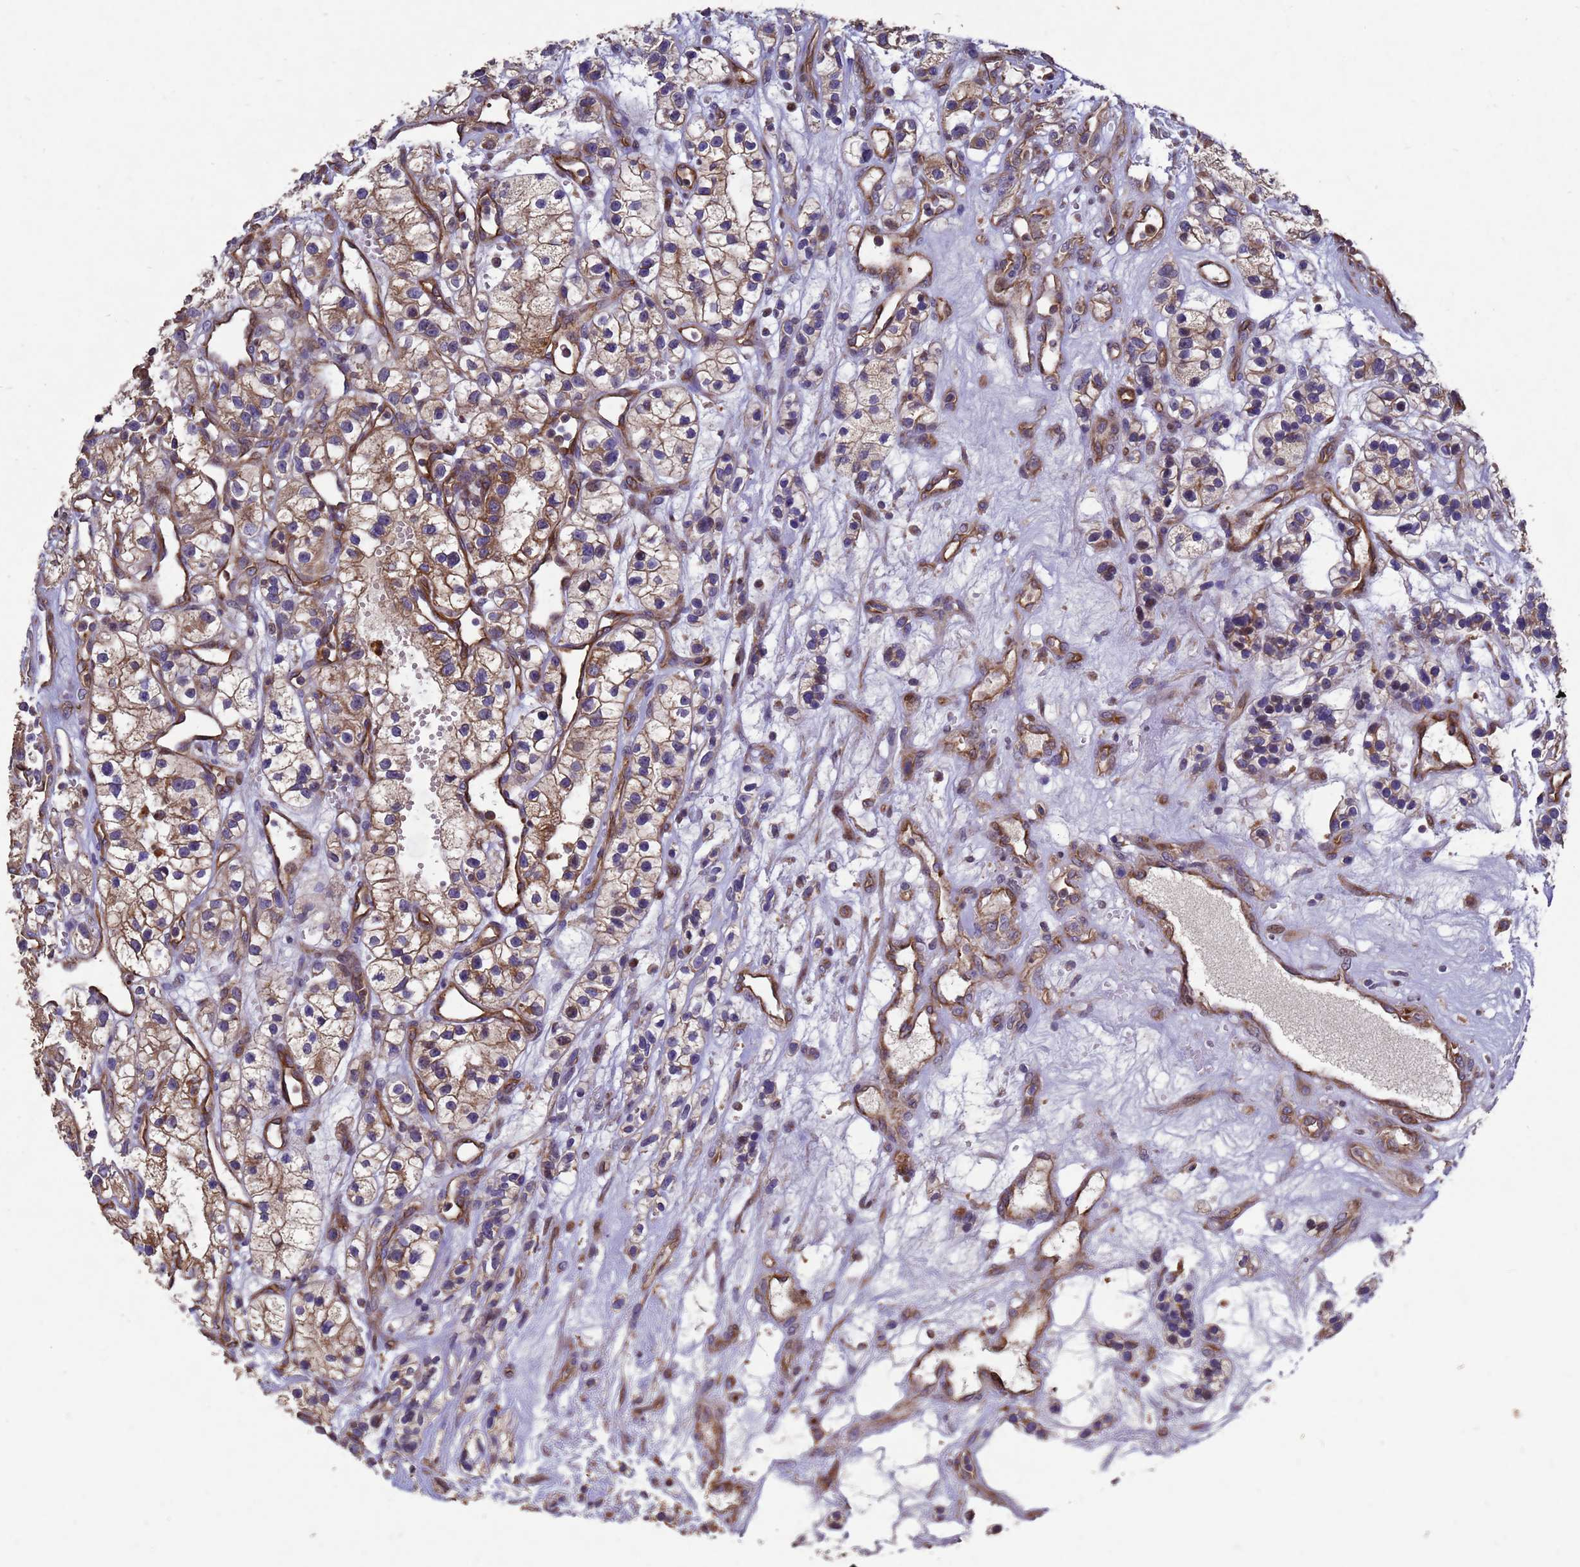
{"staining": {"intensity": "moderate", "quantity": ">75%", "location": "cytoplasmic/membranous"}, "tissue": "renal cancer", "cell_type": "Tumor cells", "image_type": "cancer", "snomed": [{"axis": "morphology", "description": "Adenocarcinoma, NOS"}, {"axis": "topography", "description": "Kidney"}], "caption": "Immunohistochemistry (IHC) of human renal cancer (adenocarcinoma) reveals medium levels of moderate cytoplasmic/membranous staining in about >75% of tumor cells.", "gene": "RSPRY1", "patient": {"sex": "female", "age": 57}}